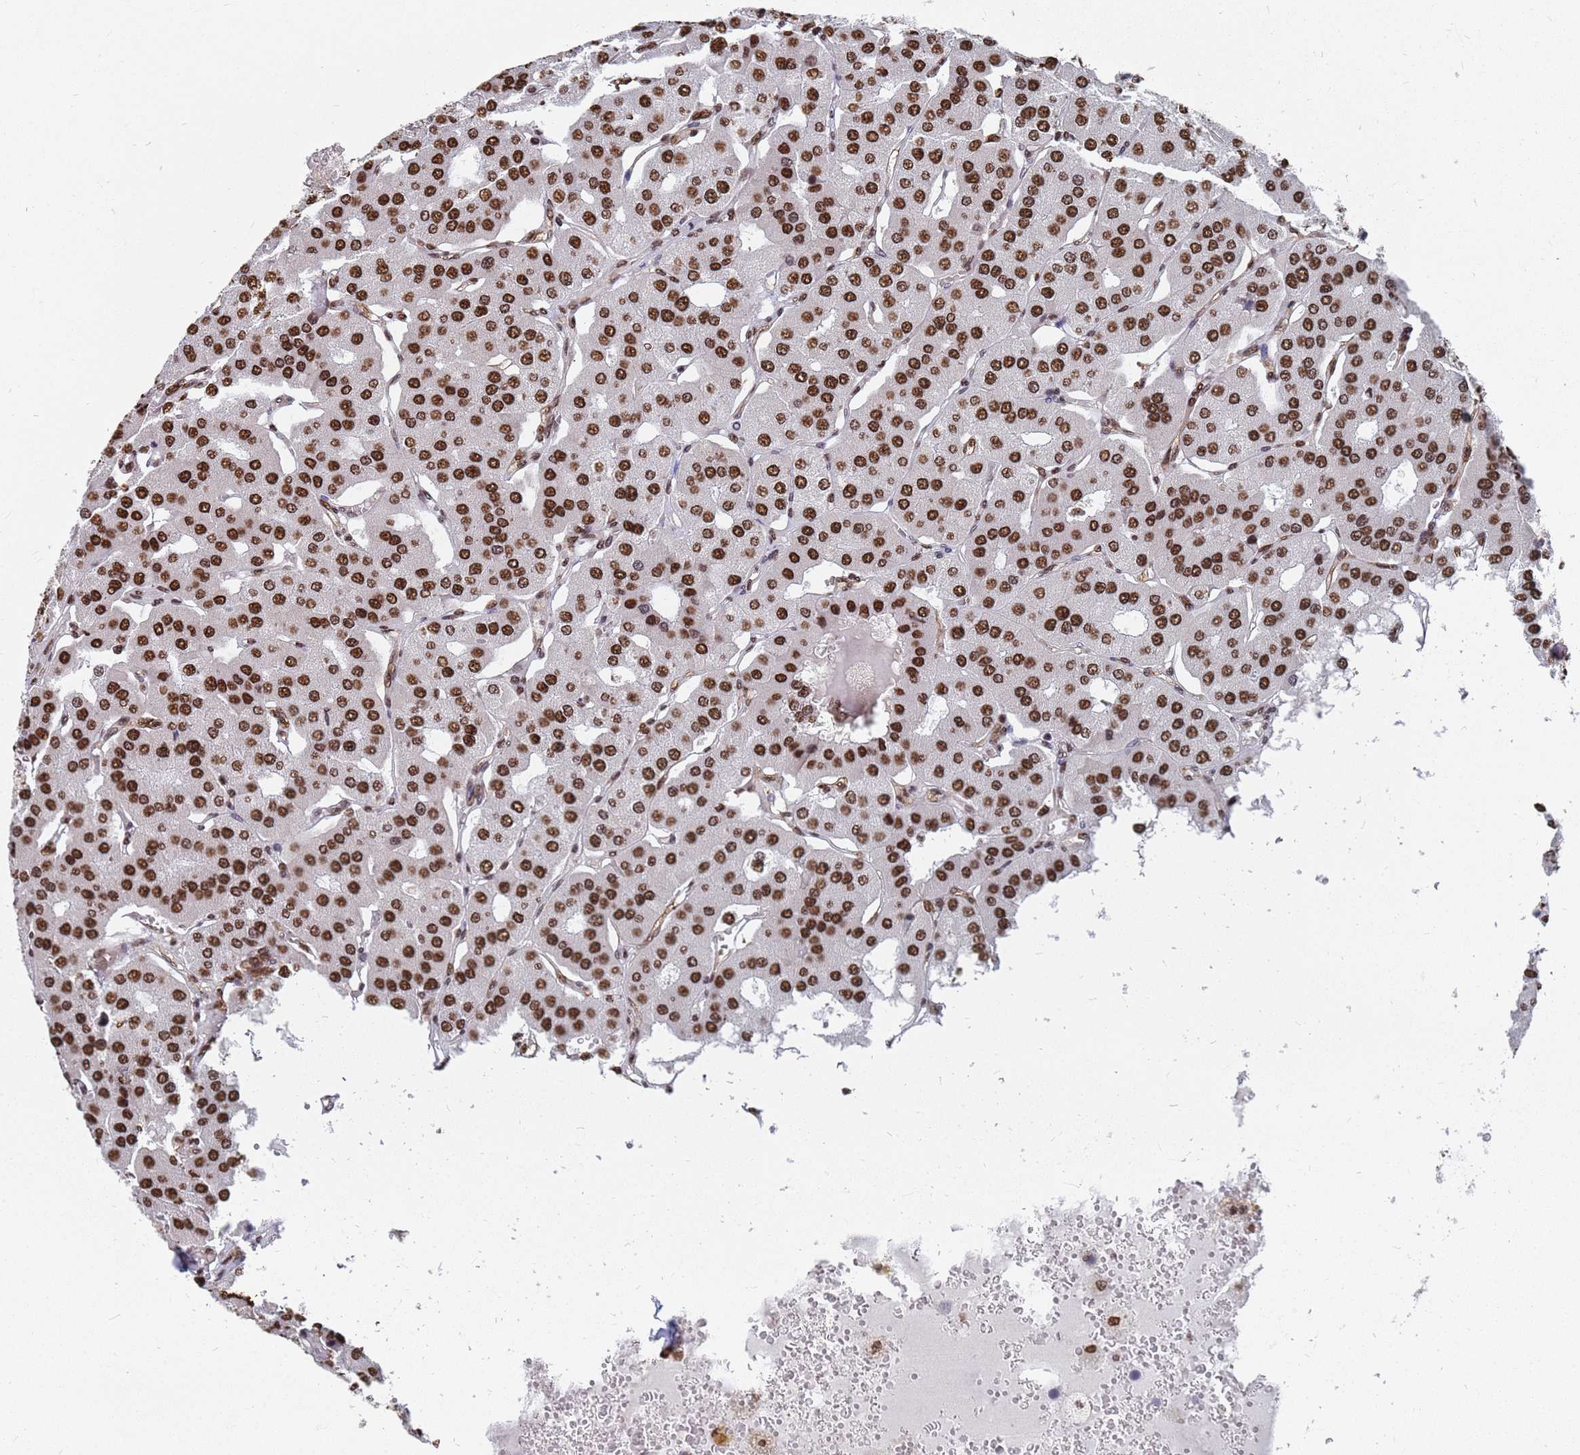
{"staining": {"intensity": "strong", "quantity": ">75%", "location": "nuclear"}, "tissue": "parathyroid gland", "cell_type": "Glandular cells", "image_type": "normal", "snomed": [{"axis": "morphology", "description": "Normal tissue, NOS"}, {"axis": "morphology", "description": "Adenoma, NOS"}, {"axis": "topography", "description": "Parathyroid gland"}], "caption": "DAB (3,3'-diaminobenzidine) immunohistochemical staining of normal parathyroid gland demonstrates strong nuclear protein staining in approximately >75% of glandular cells. The protein is stained brown, and the nuclei are stained in blue (DAB IHC with brightfield microscopy, high magnification).", "gene": "RAVER2", "patient": {"sex": "female", "age": 86}}